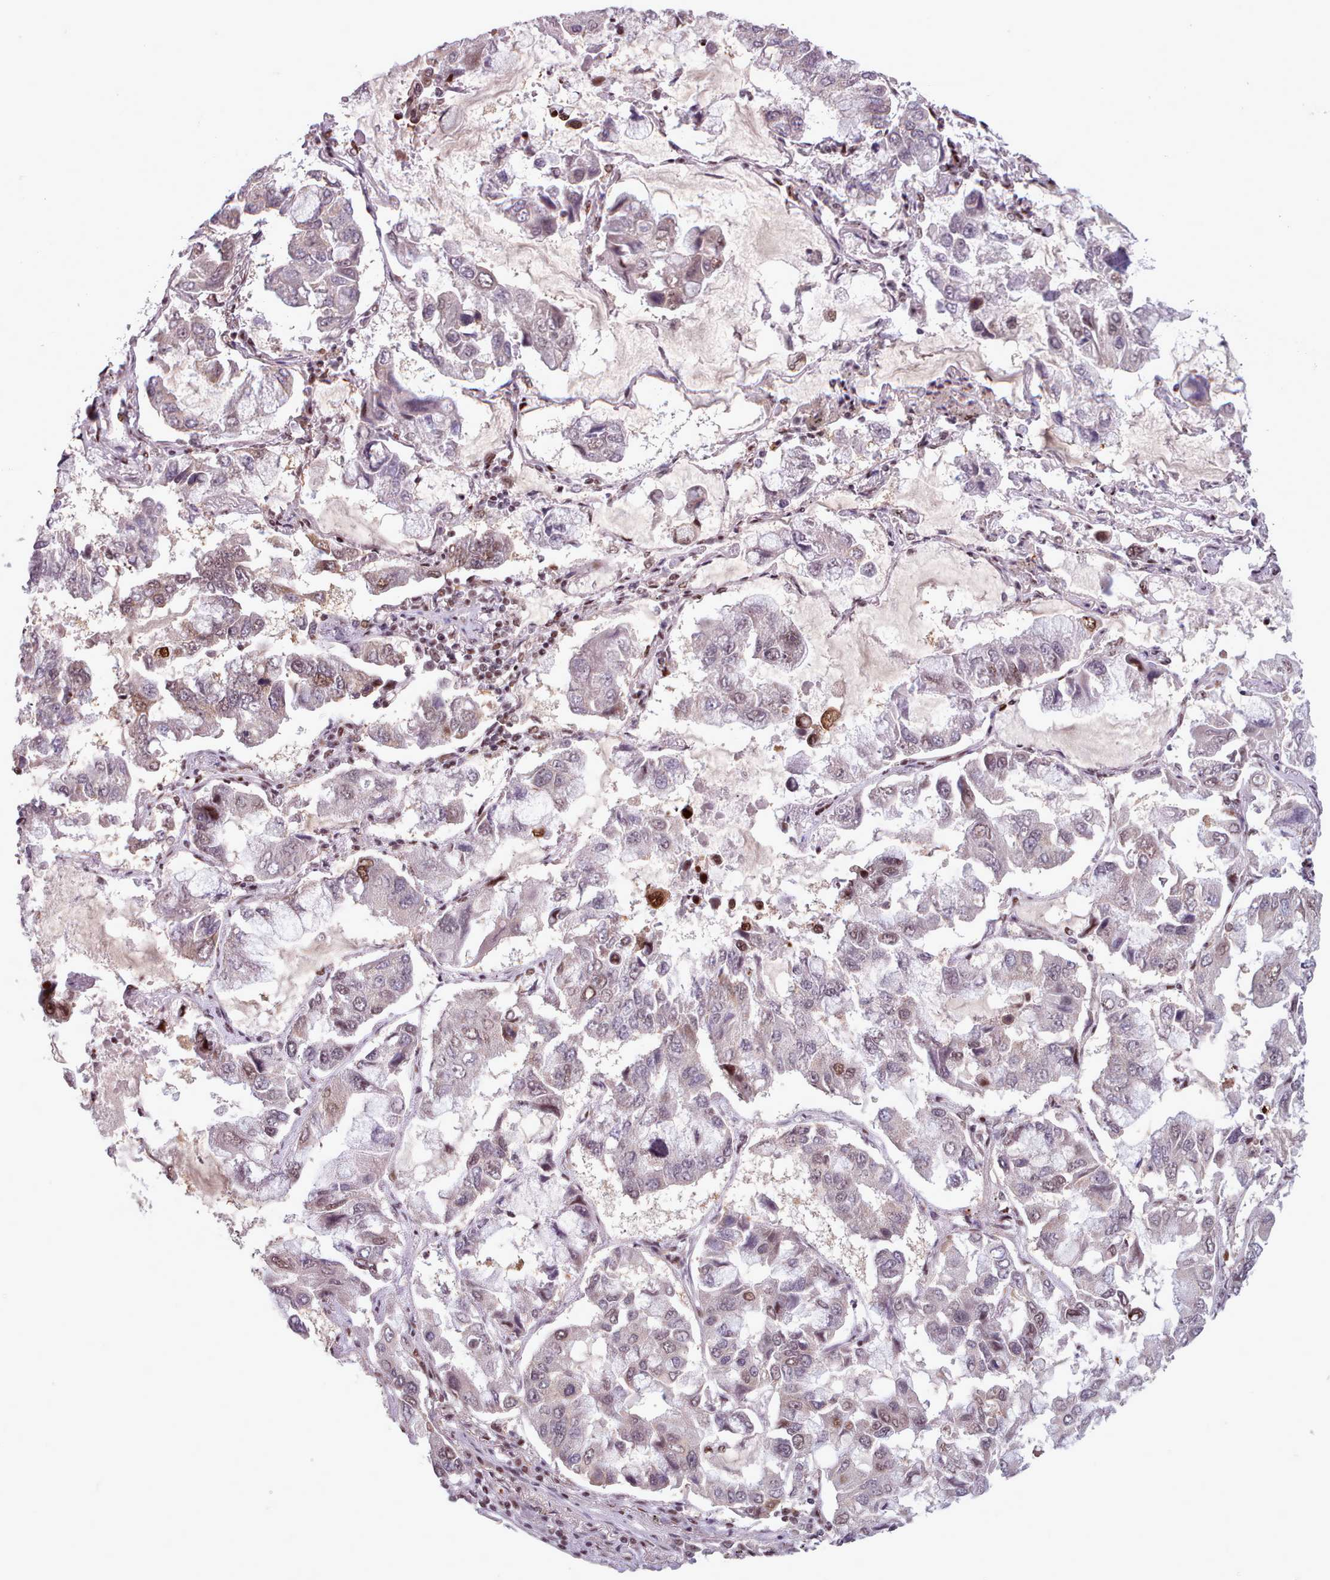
{"staining": {"intensity": "moderate", "quantity": "<25%", "location": "nuclear"}, "tissue": "lung cancer", "cell_type": "Tumor cells", "image_type": "cancer", "snomed": [{"axis": "morphology", "description": "Adenocarcinoma, NOS"}, {"axis": "topography", "description": "Lung"}], "caption": "Brown immunohistochemical staining in human lung cancer (adenocarcinoma) reveals moderate nuclear staining in about <25% of tumor cells. Using DAB (3,3'-diaminobenzidine) (brown) and hematoxylin (blue) stains, captured at high magnification using brightfield microscopy.", "gene": "SRSF4", "patient": {"sex": "male", "age": 64}}